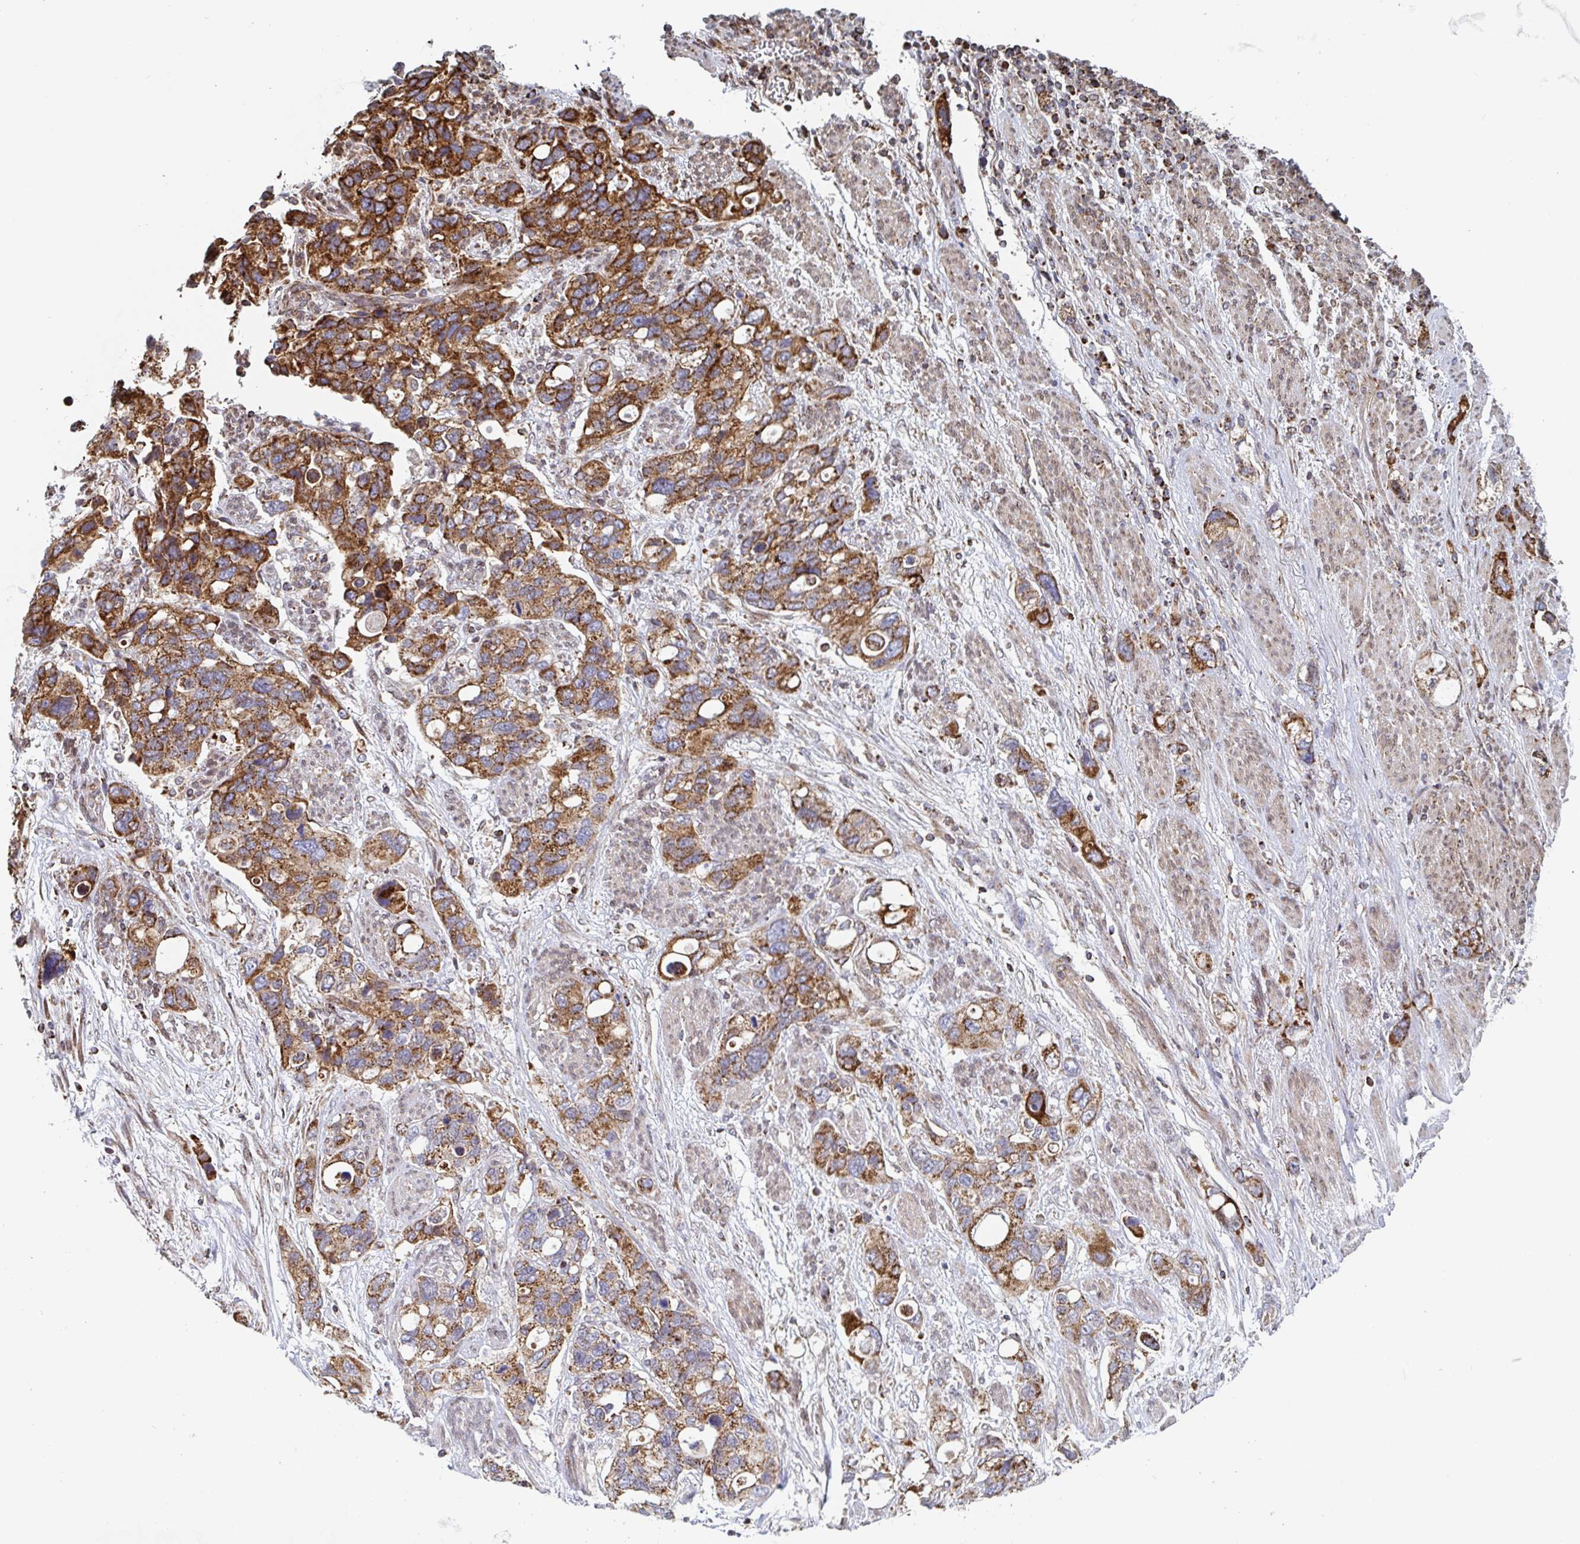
{"staining": {"intensity": "moderate", "quantity": ">75%", "location": "cytoplasmic/membranous"}, "tissue": "stomach cancer", "cell_type": "Tumor cells", "image_type": "cancer", "snomed": [{"axis": "morphology", "description": "Adenocarcinoma, NOS"}, {"axis": "topography", "description": "Stomach, upper"}], "caption": "A micrograph of stomach cancer stained for a protein displays moderate cytoplasmic/membranous brown staining in tumor cells.", "gene": "STARD8", "patient": {"sex": "female", "age": 81}}